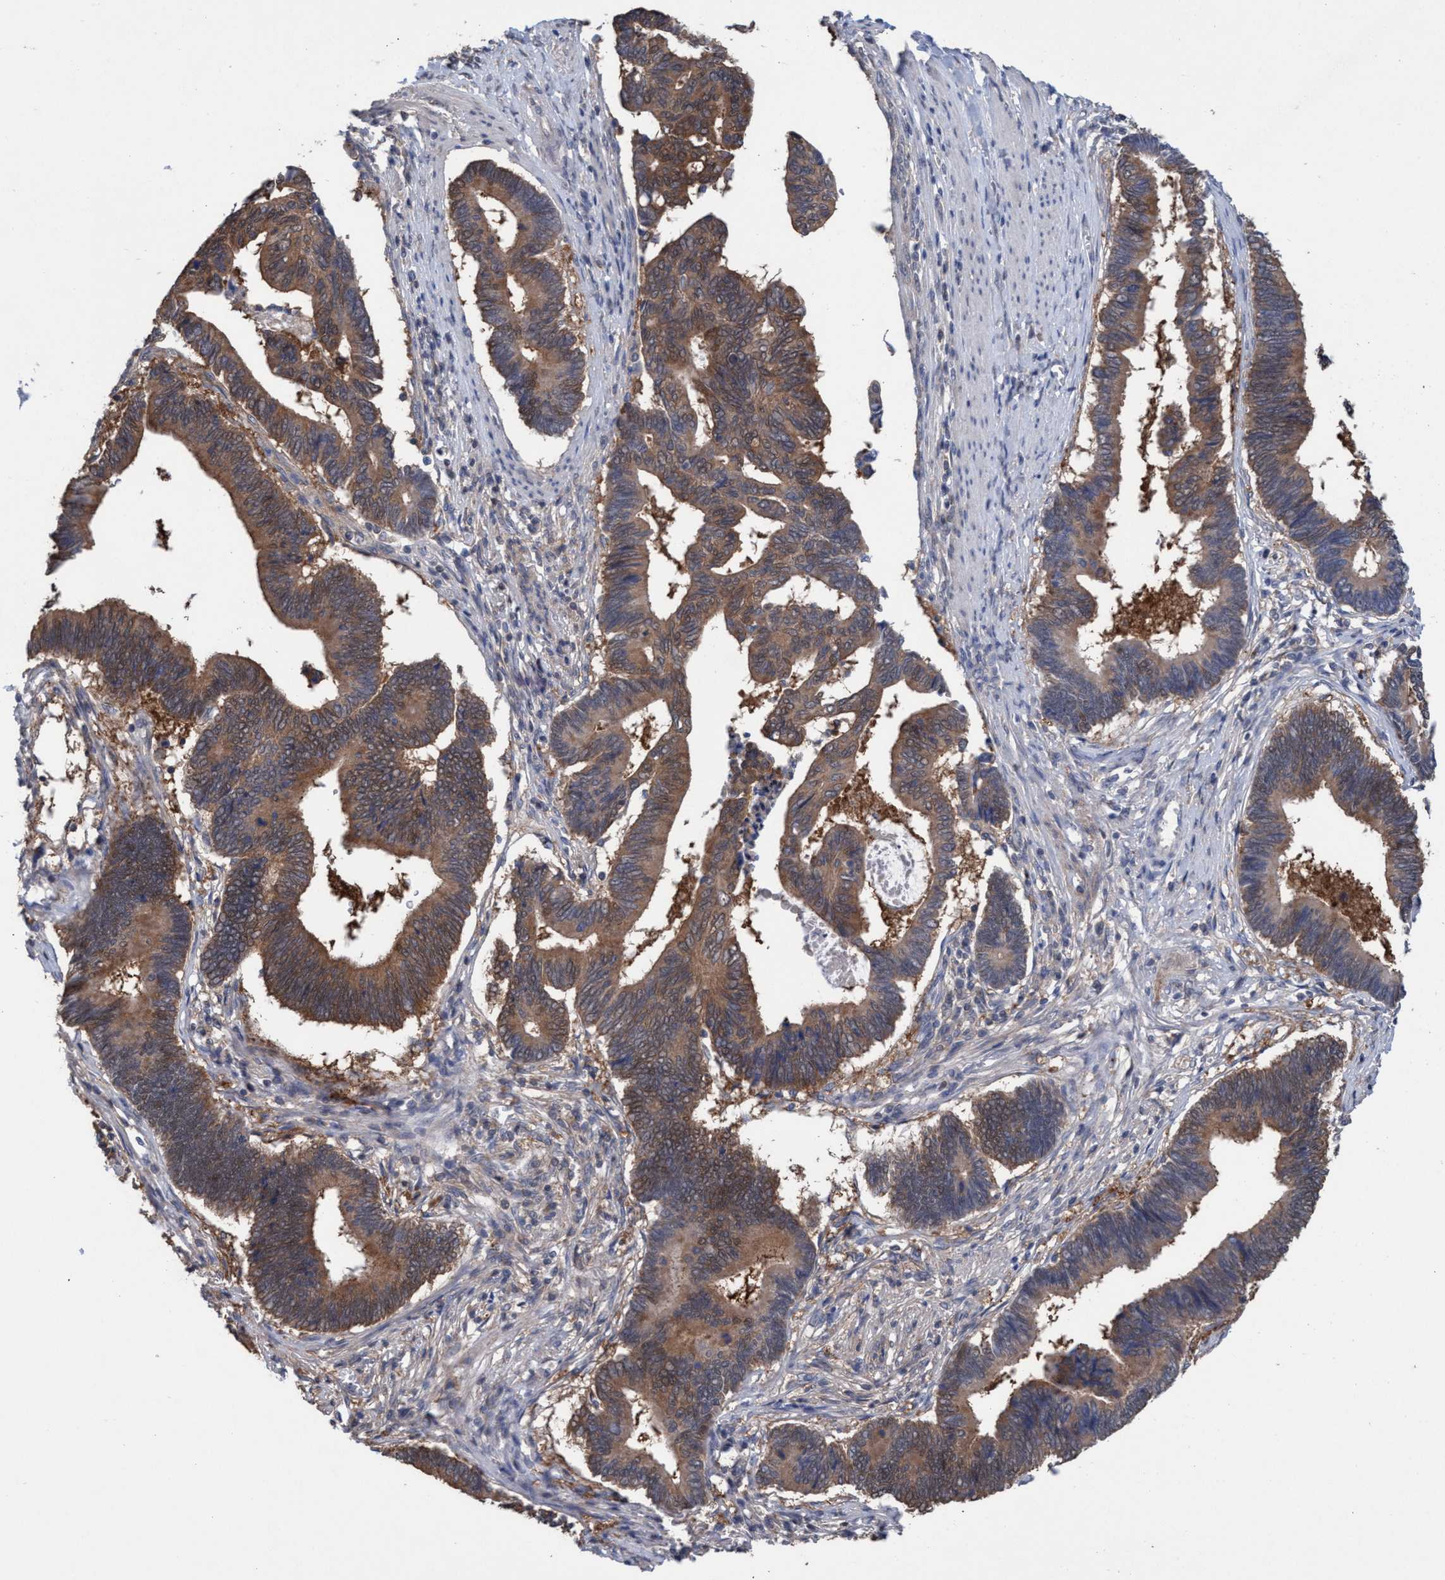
{"staining": {"intensity": "moderate", "quantity": ">75%", "location": "cytoplasmic/membranous"}, "tissue": "pancreatic cancer", "cell_type": "Tumor cells", "image_type": "cancer", "snomed": [{"axis": "morphology", "description": "Adenocarcinoma, NOS"}, {"axis": "topography", "description": "Pancreas"}], "caption": "Pancreatic cancer (adenocarcinoma) stained with a protein marker exhibits moderate staining in tumor cells.", "gene": "GLOD4", "patient": {"sex": "female", "age": 70}}